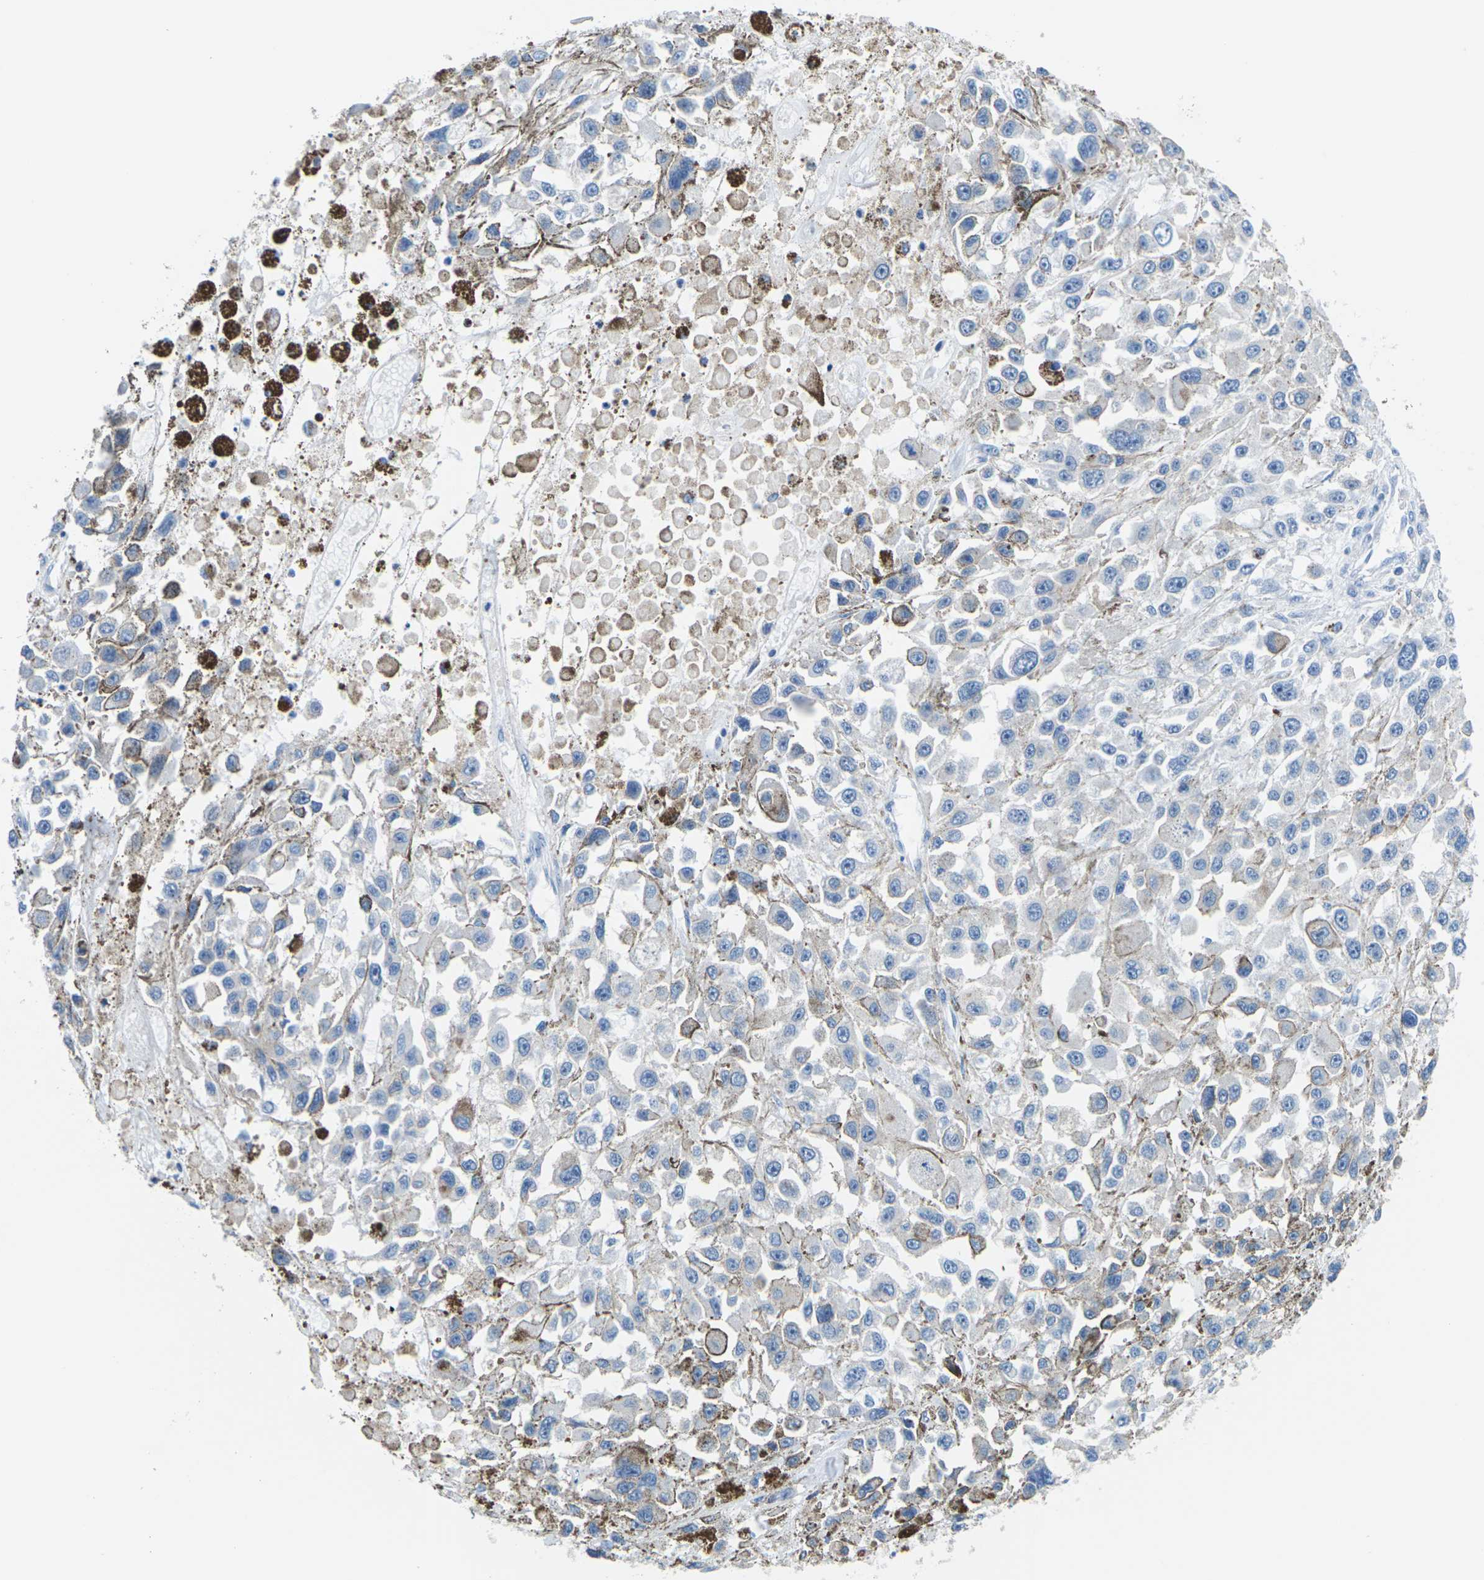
{"staining": {"intensity": "negative", "quantity": "none", "location": "none"}, "tissue": "melanoma", "cell_type": "Tumor cells", "image_type": "cancer", "snomed": [{"axis": "morphology", "description": "Malignant melanoma, Metastatic site"}, {"axis": "topography", "description": "Lymph node"}], "caption": "This photomicrograph is of malignant melanoma (metastatic site) stained with IHC to label a protein in brown with the nuclei are counter-stained blue. There is no staining in tumor cells.", "gene": "SYNGR2", "patient": {"sex": "male", "age": 59}}